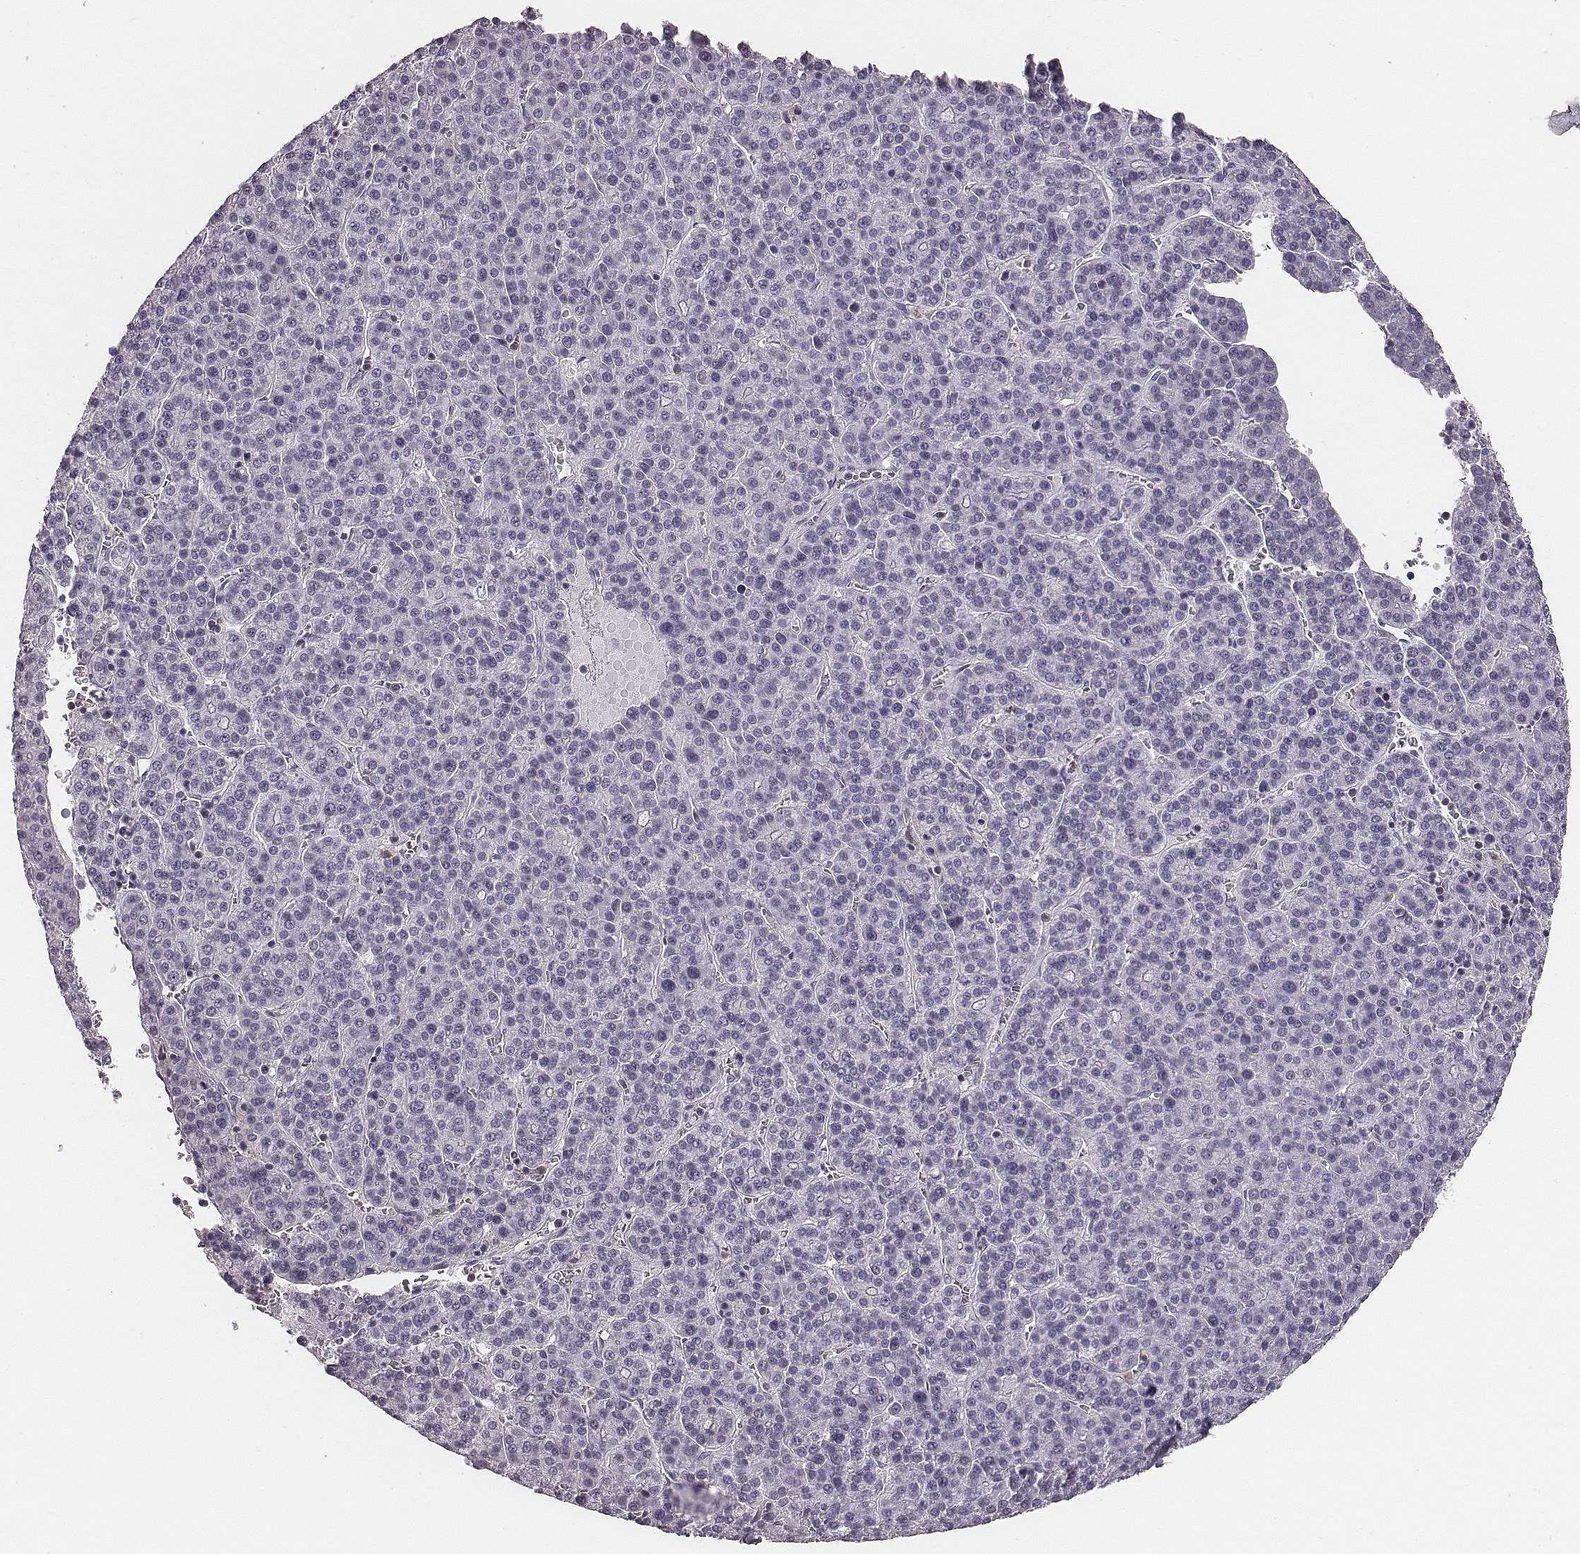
{"staining": {"intensity": "negative", "quantity": "none", "location": "none"}, "tissue": "liver cancer", "cell_type": "Tumor cells", "image_type": "cancer", "snomed": [{"axis": "morphology", "description": "Carcinoma, Hepatocellular, NOS"}, {"axis": "topography", "description": "Liver"}], "caption": "Photomicrograph shows no significant protein expression in tumor cells of liver hepatocellular carcinoma.", "gene": "ZNF365", "patient": {"sex": "female", "age": 58}}